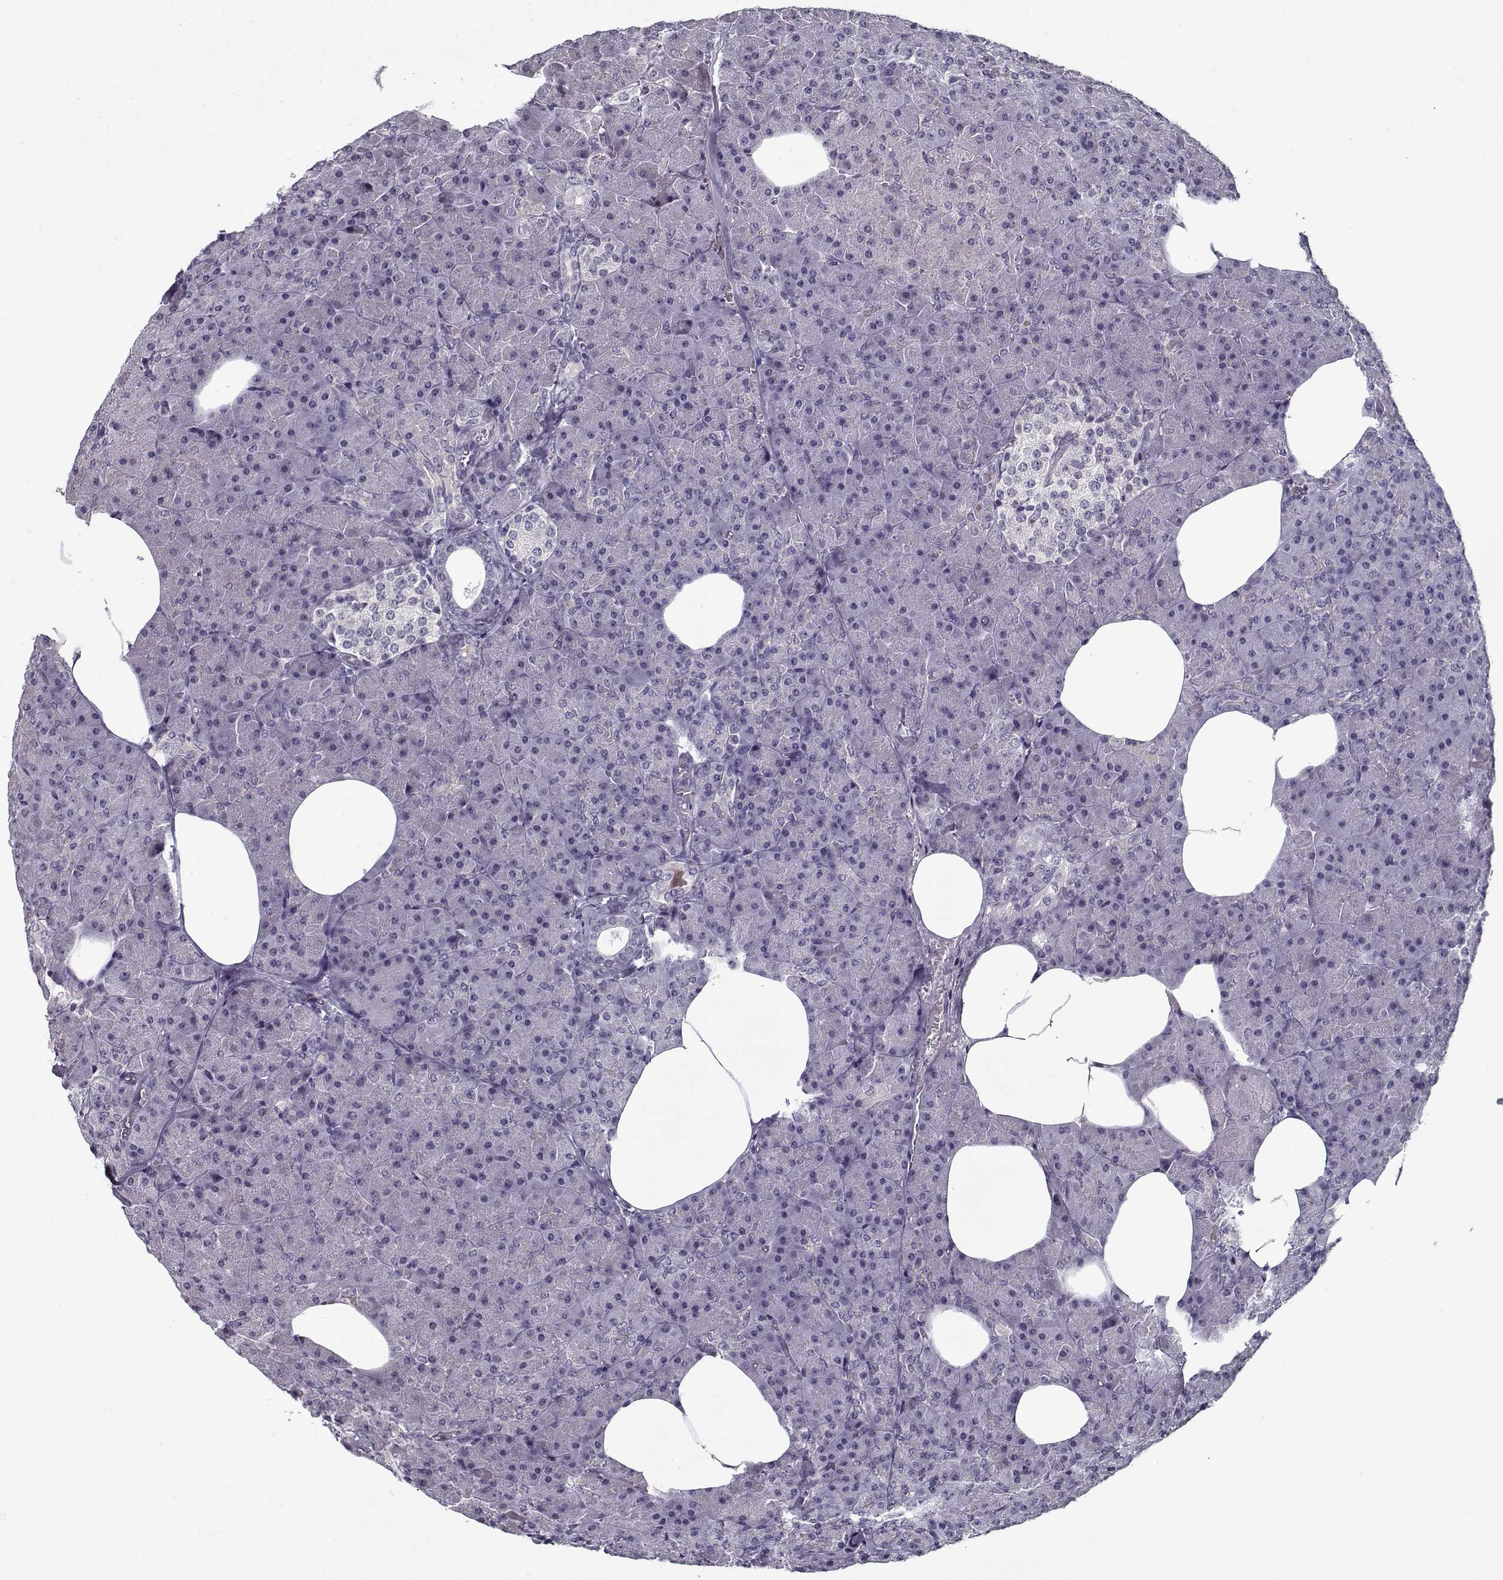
{"staining": {"intensity": "negative", "quantity": "none", "location": "none"}, "tissue": "pancreas", "cell_type": "Exocrine glandular cells", "image_type": "normal", "snomed": [{"axis": "morphology", "description": "Normal tissue, NOS"}, {"axis": "topography", "description": "Pancreas"}], "caption": "An image of pancreas stained for a protein reveals no brown staining in exocrine glandular cells. The staining is performed using DAB (3,3'-diaminobenzidine) brown chromogen with nuclei counter-stained in using hematoxylin.", "gene": "DDX25", "patient": {"sex": "female", "age": 45}}